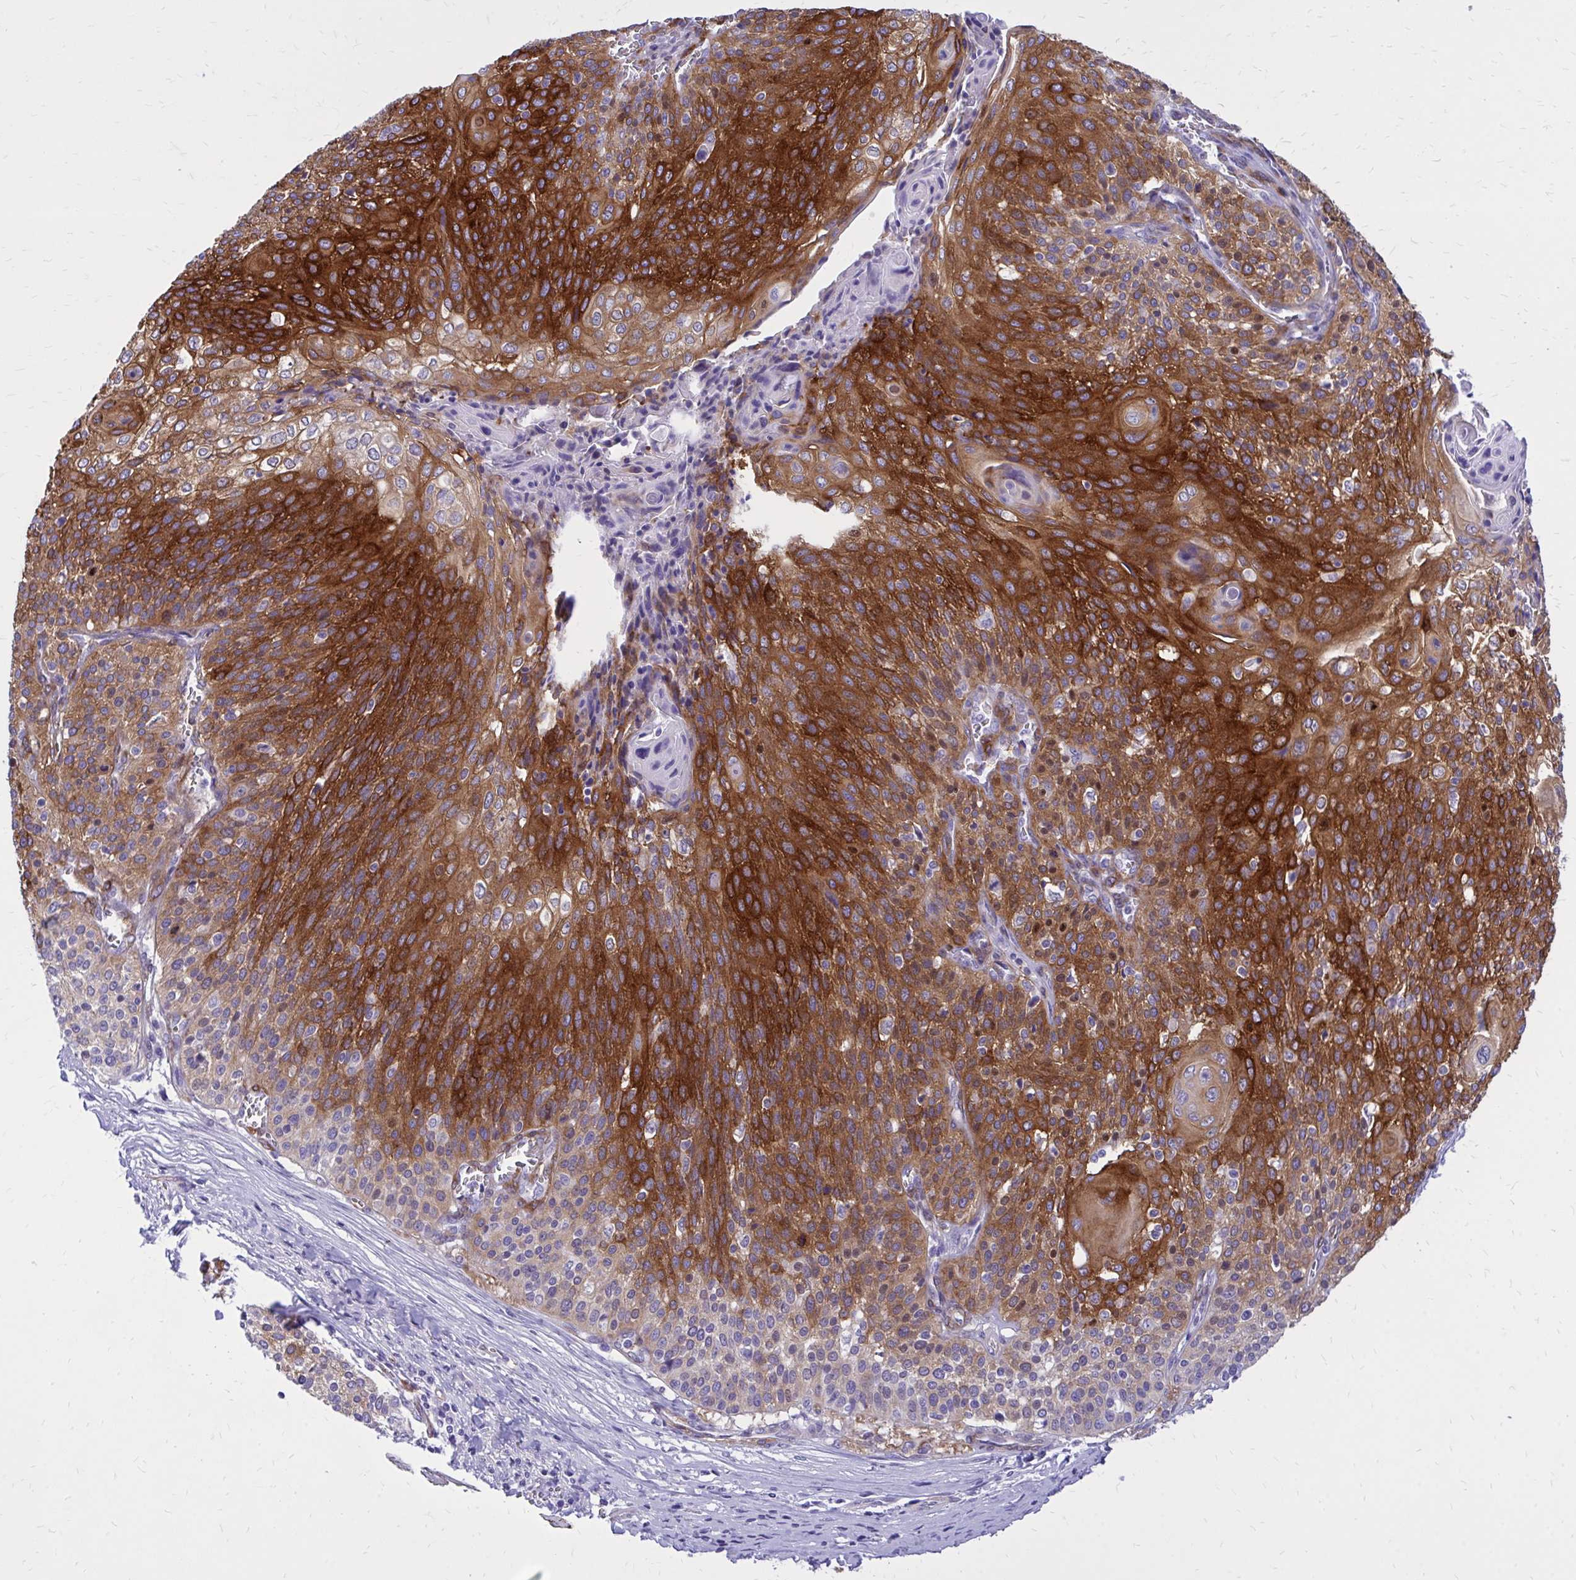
{"staining": {"intensity": "strong", "quantity": ">75%", "location": "cytoplasmic/membranous"}, "tissue": "cervical cancer", "cell_type": "Tumor cells", "image_type": "cancer", "snomed": [{"axis": "morphology", "description": "Squamous cell carcinoma, NOS"}, {"axis": "topography", "description": "Cervix"}], "caption": "Immunohistochemistry (IHC) photomicrograph of neoplastic tissue: cervical squamous cell carcinoma stained using immunohistochemistry reveals high levels of strong protein expression localized specifically in the cytoplasmic/membranous of tumor cells, appearing as a cytoplasmic/membranous brown color.", "gene": "EPB41L1", "patient": {"sex": "female", "age": 31}}